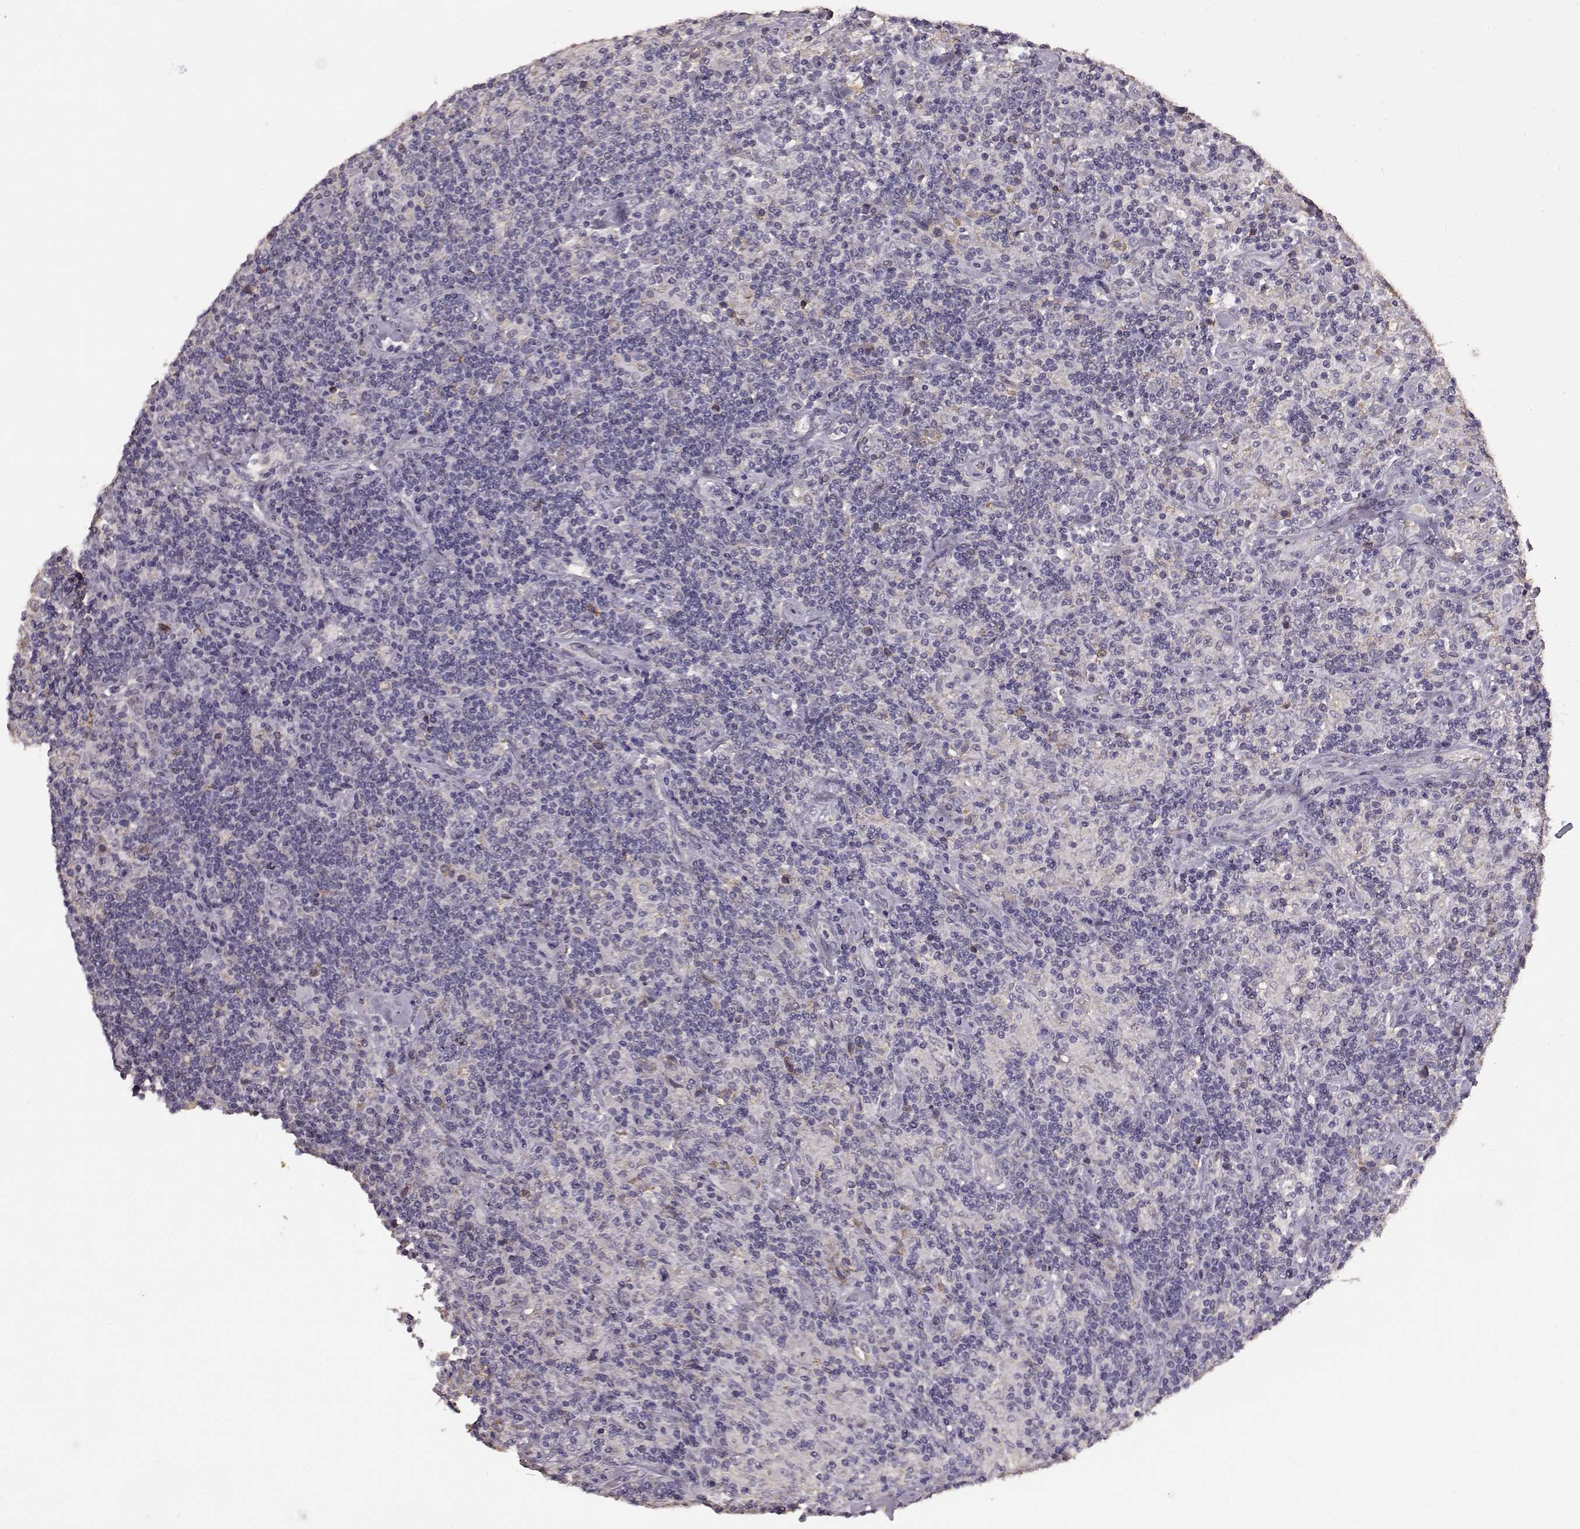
{"staining": {"intensity": "negative", "quantity": "none", "location": "none"}, "tissue": "lymphoma", "cell_type": "Tumor cells", "image_type": "cancer", "snomed": [{"axis": "morphology", "description": "Hodgkin's disease, NOS"}, {"axis": "topography", "description": "Lymph node"}], "caption": "Micrograph shows no significant protein expression in tumor cells of Hodgkin's disease.", "gene": "GABRG3", "patient": {"sex": "male", "age": 70}}